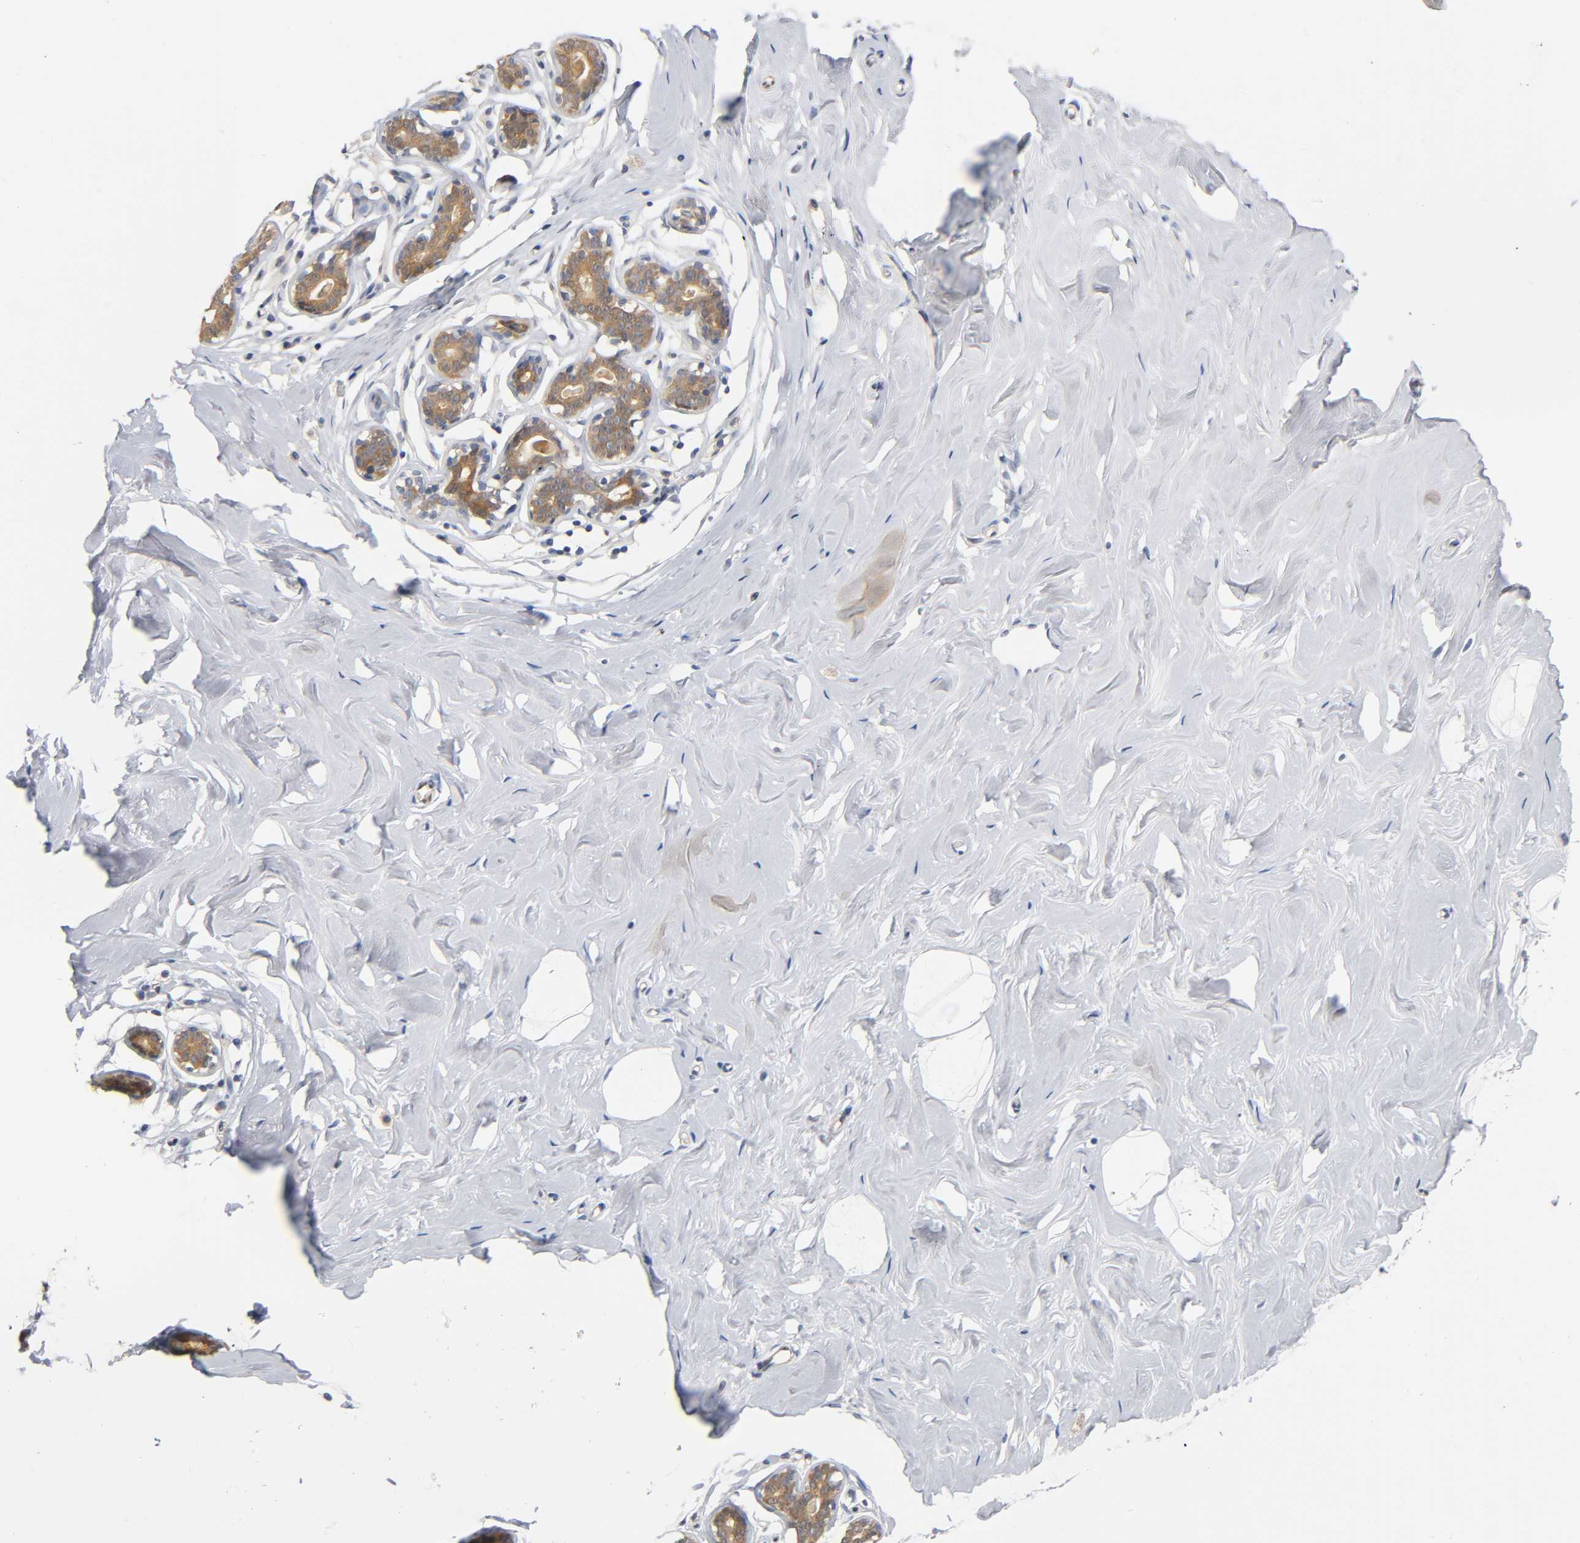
{"staining": {"intensity": "moderate", "quantity": ">75%", "location": "cytoplasmic/membranous"}, "tissue": "breast", "cell_type": "Glandular cells", "image_type": "normal", "snomed": [{"axis": "morphology", "description": "Normal tissue, NOS"}, {"axis": "topography", "description": "Breast"}], "caption": "The image shows immunohistochemical staining of normal breast. There is moderate cytoplasmic/membranous positivity is identified in approximately >75% of glandular cells.", "gene": "FYN", "patient": {"sex": "female", "age": 23}}